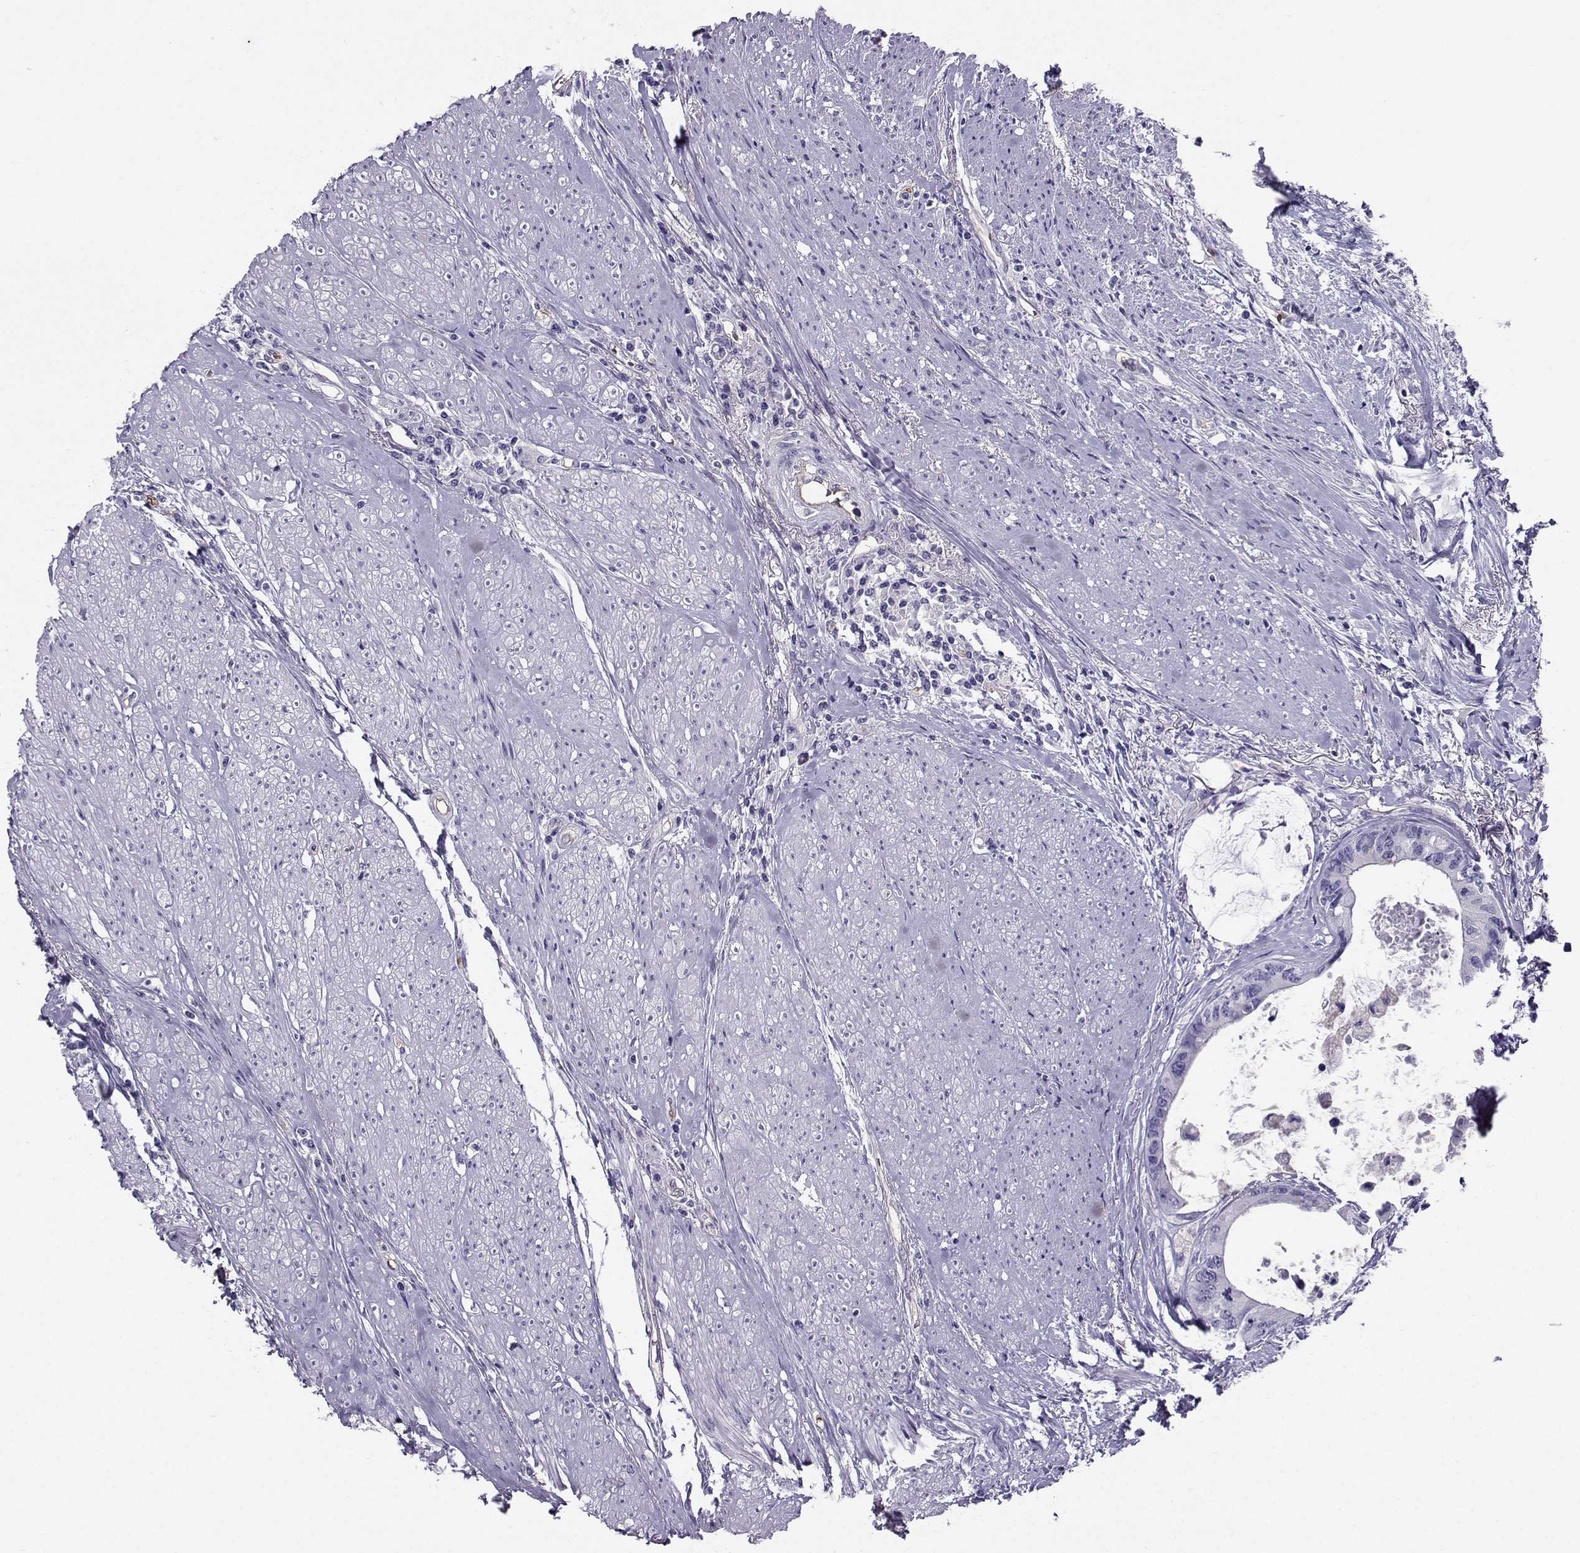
{"staining": {"intensity": "negative", "quantity": "none", "location": "none"}, "tissue": "colorectal cancer", "cell_type": "Tumor cells", "image_type": "cancer", "snomed": [{"axis": "morphology", "description": "Adenocarcinoma, NOS"}, {"axis": "topography", "description": "Rectum"}], "caption": "A high-resolution histopathology image shows immunohistochemistry staining of adenocarcinoma (colorectal), which exhibits no significant staining in tumor cells.", "gene": "CLUL1", "patient": {"sex": "male", "age": 59}}